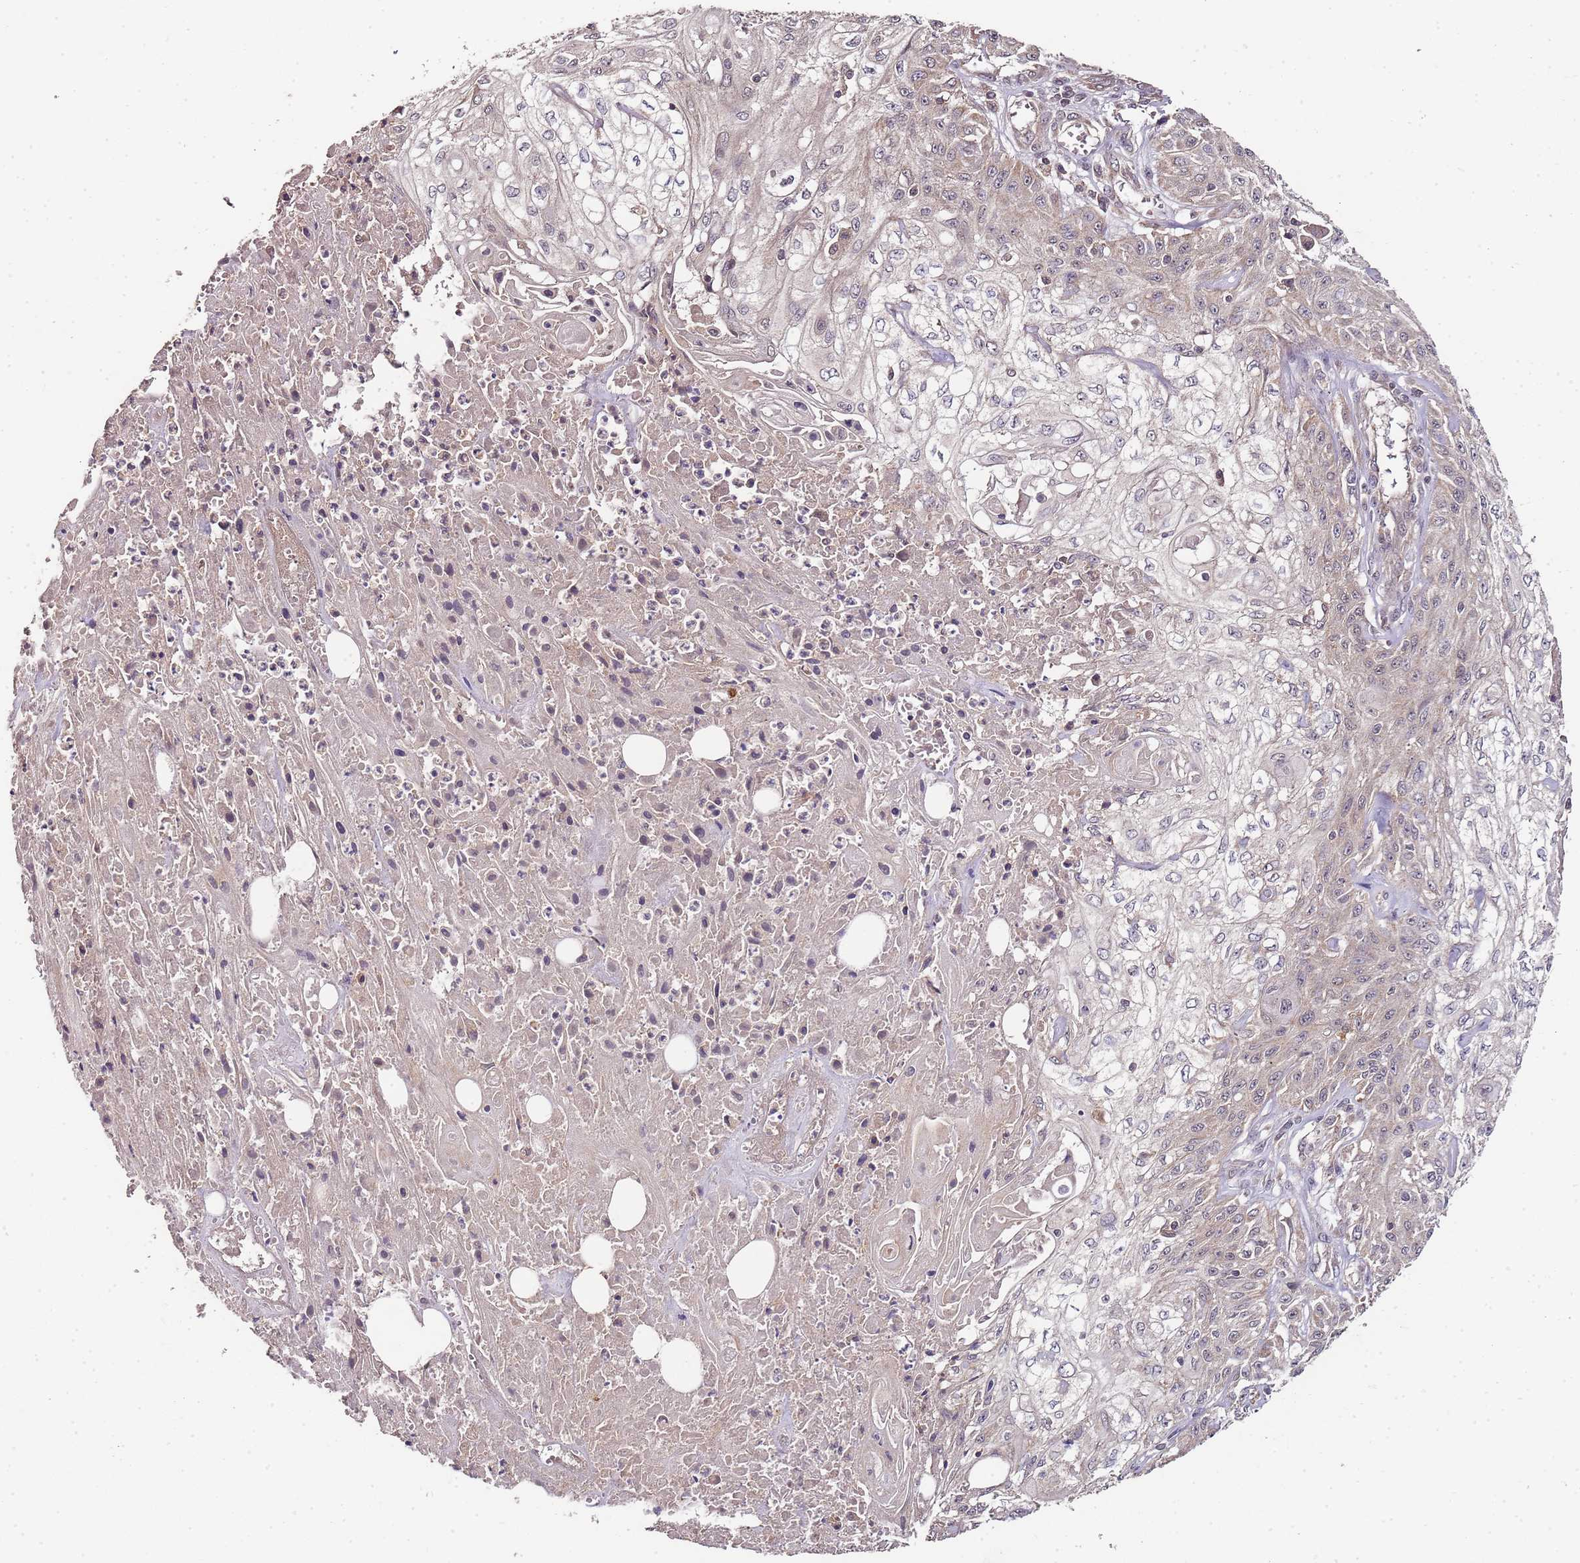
{"staining": {"intensity": "weak", "quantity": "<25%", "location": "cytoplasmic/membranous"}, "tissue": "skin cancer", "cell_type": "Tumor cells", "image_type": "cancer", "snomed": [{"axis": "morphology", "description": "Squamous cell carcinoma, NOS"}, {"axis": "morphology", "description": "Squamous cell carcinoma, metastatic, NOS"}, {"axis": "topography", "description": "Skin"}, {"axis": "topography", "description": "Lymph node"}], "caption": "Tumor cells show no significant protein staining in skin metastatic squamous cell carcinoma.", "gene": "LIN37", "patient": {"sex": "male", "age": 75}}